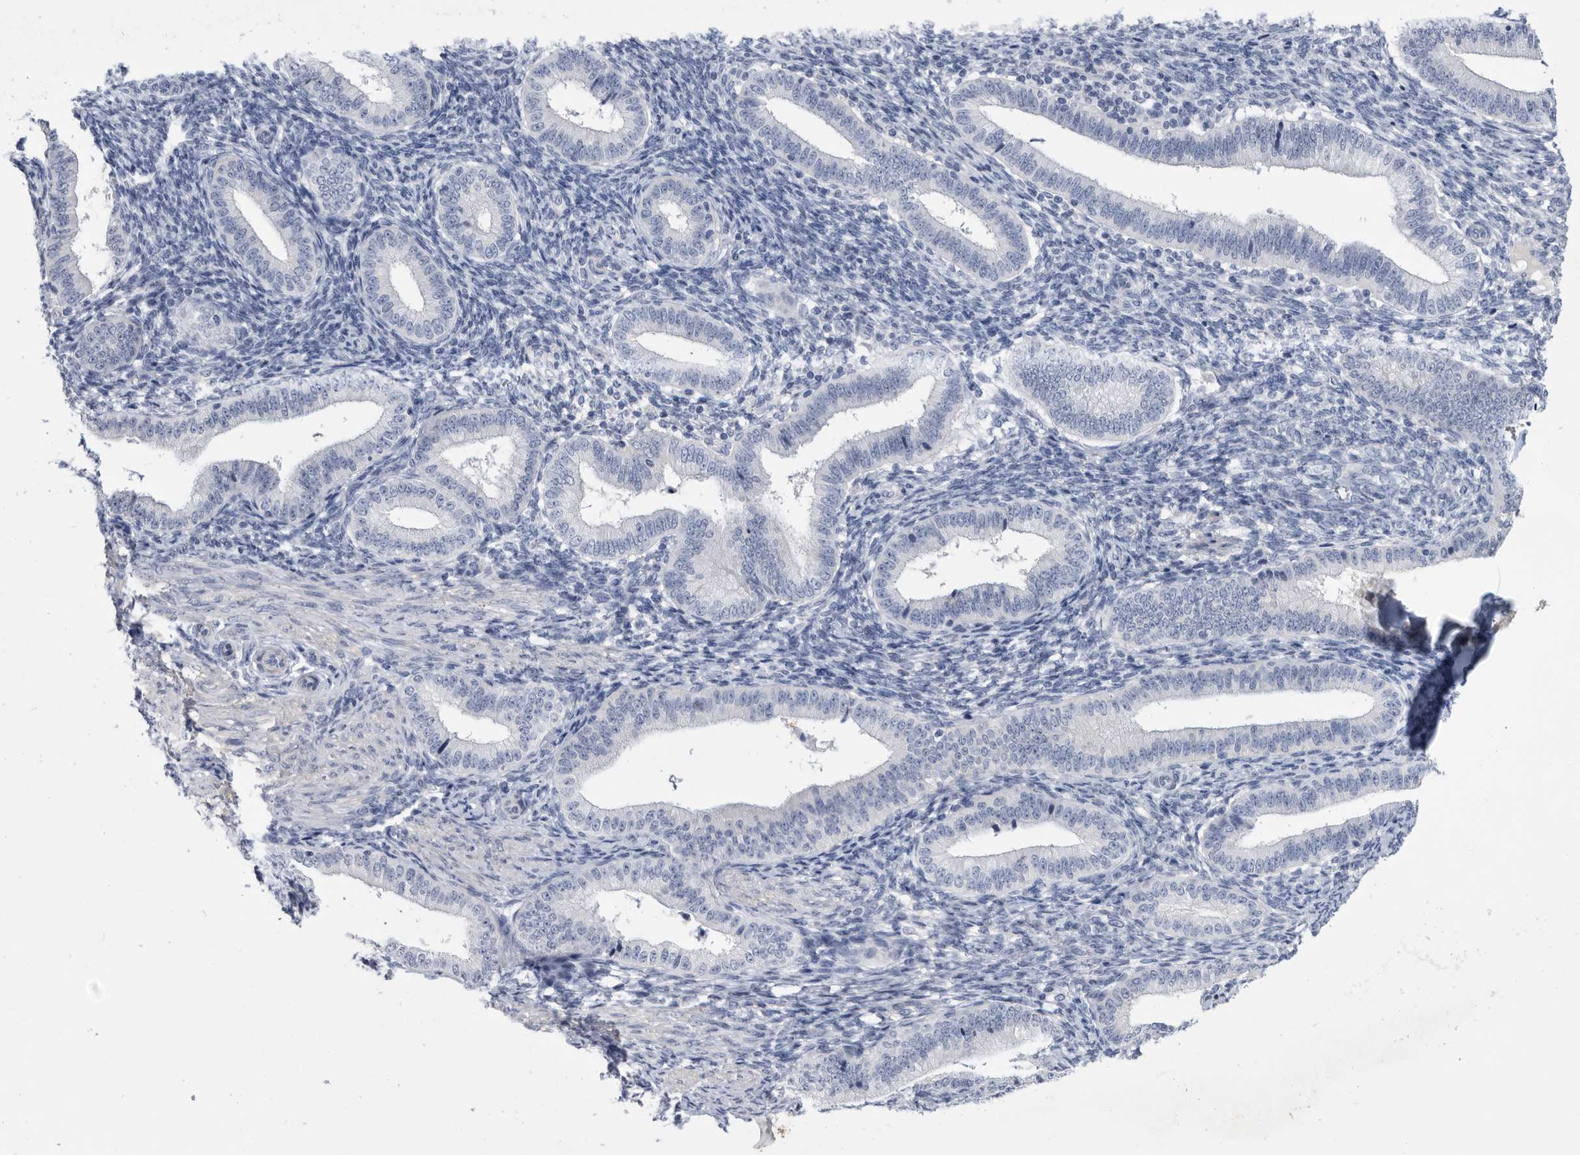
{"staining": {"intensity": "negative", "quantity": "none", "location": "none"}, "tissue": "endometrium", "cell_type": "Cells in endometrial stroma", "image_type": "normal", "snomed": [{"axis": "morphology", "description": "Normal tissue, NOS"}, {"axis": "topography", "description": "Endometrium"}], "caption": "Histopathology image shows no protein expression in cells in endometrial stroma of benign endometrium.", "gene": "BTBD6", "patient": {"sex": "female", "age": 39}}